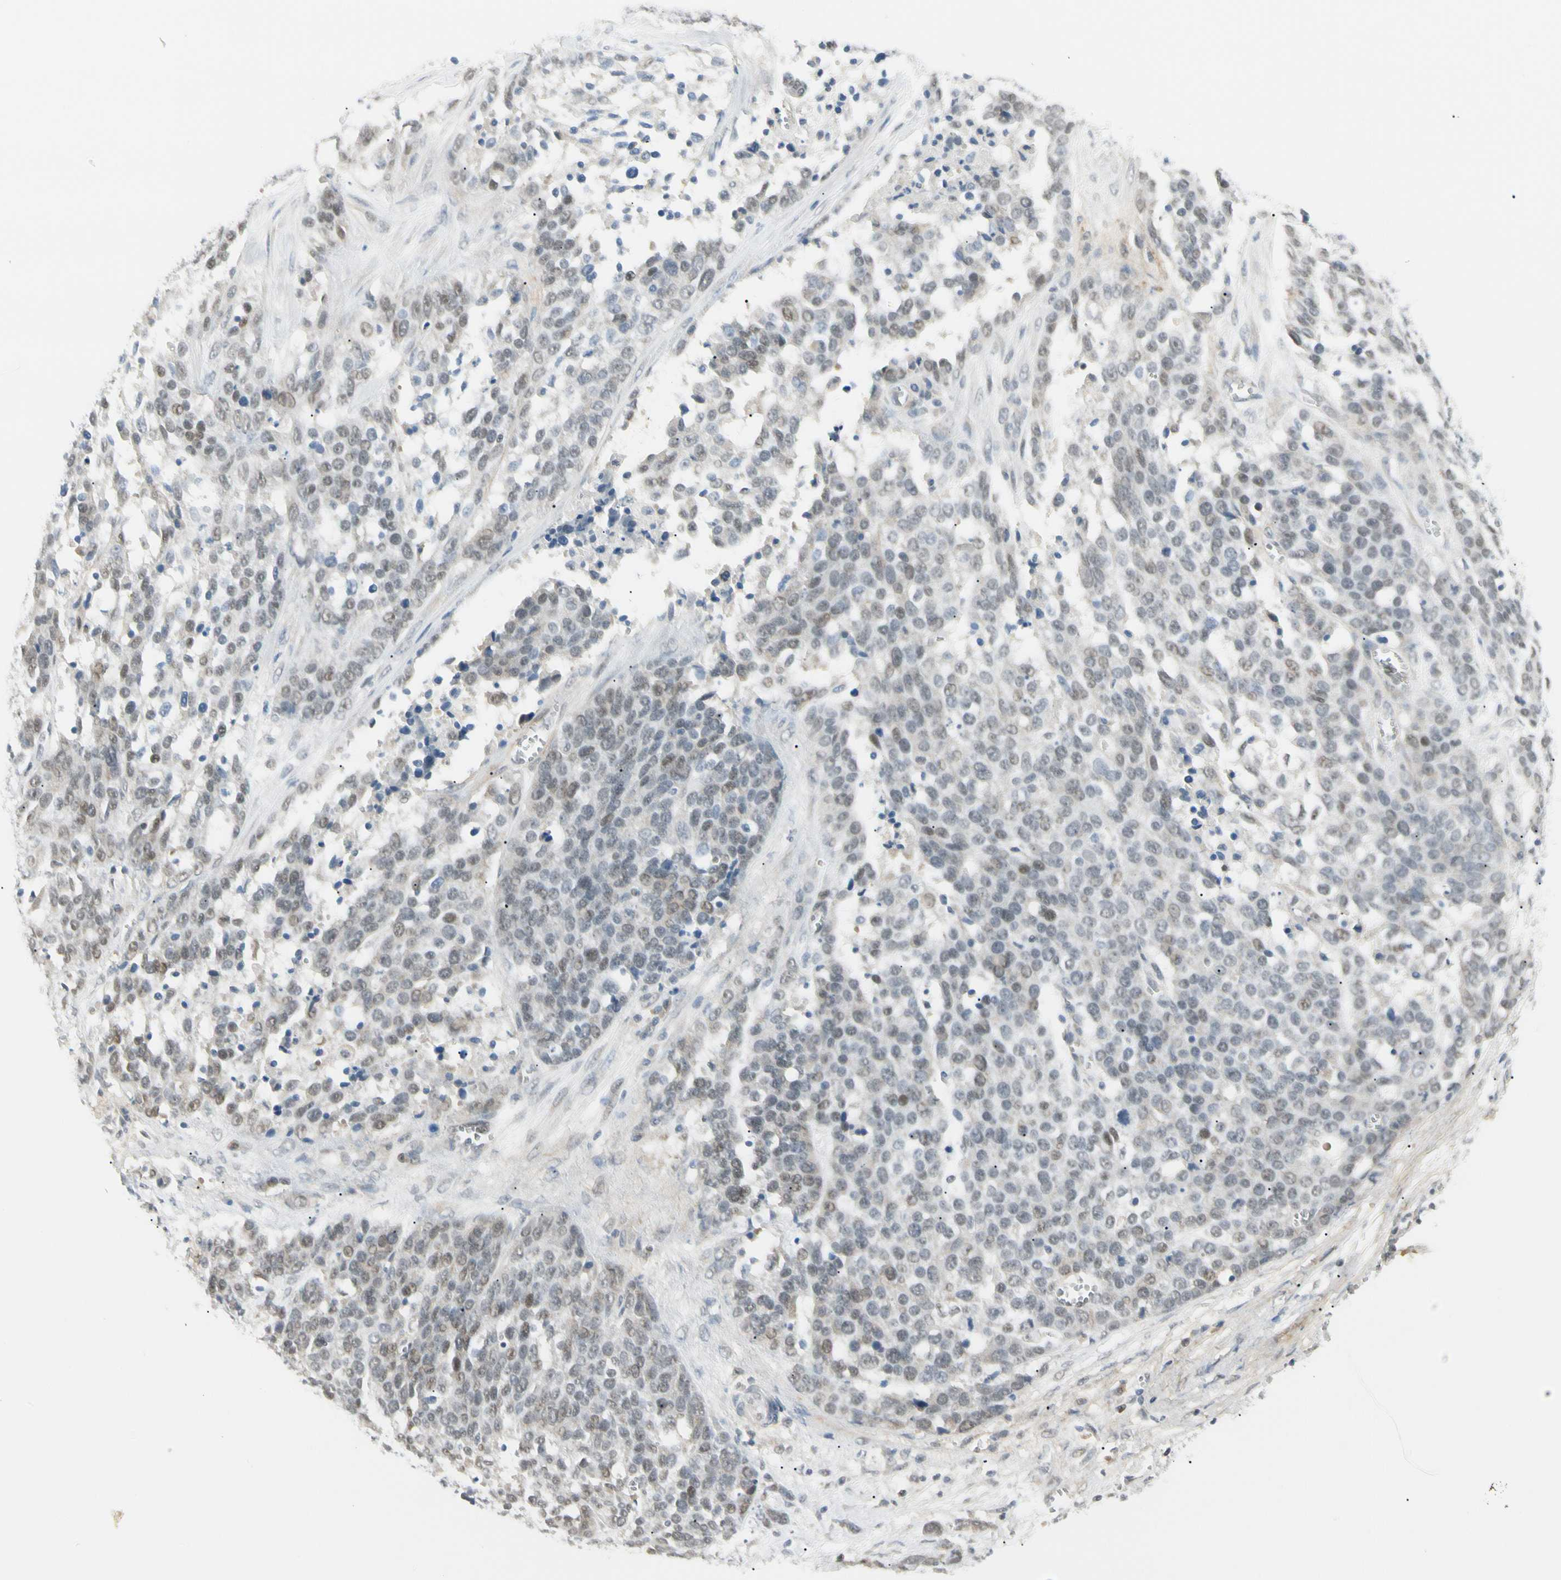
{"staining": {"intensity": "weak", "quantity": "25%-75%", "location": "nuclear"}, "tissue": "ovarian cancer", "cell_type": "Tumor cells", "image_type": "cancer", "snomed": [{"axis": "morphology", "description": "Cystadenocarcinoma, serous, NOS"}, {"axis": "topography", "description": "Ovary"}], "caption": "The immunohistochemical stain highlights weak nuclear expression in tumor cells of ovarian cancer (serous cystadenocarcinoma) tissue.", "gene": "ASPN", "patient": {"sex": "female", "age": 44}}